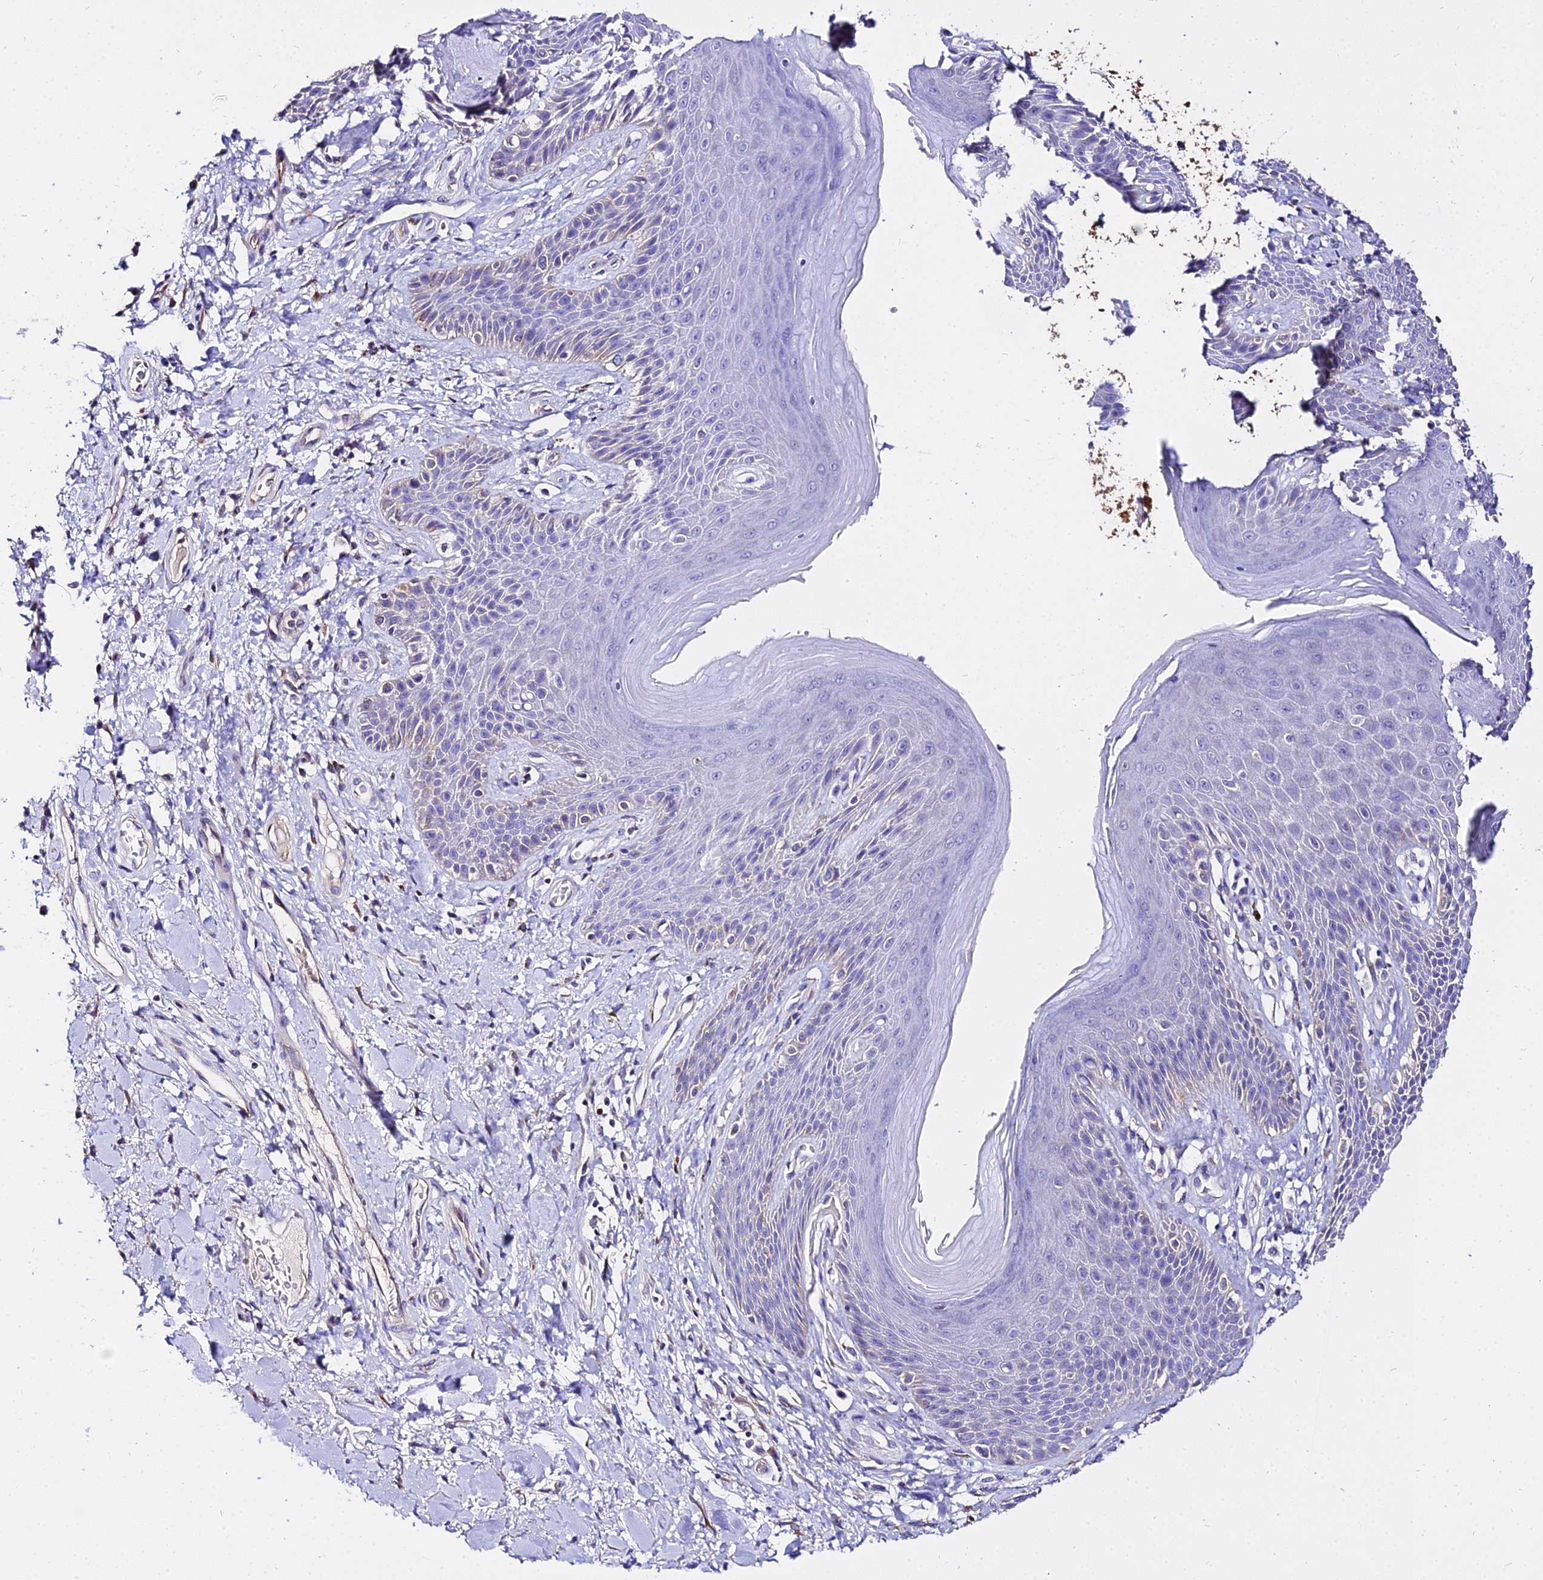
{"staining": {"intensity": "moderate", "quantity": "<25%", "location": "cytoplasmic/membranous"}, "tissue": "skin", "cell_type": "Epidermal cells", "image_type": "normal", "snomed": [{"axis": "morphology", "description": "Normal tissue, NOS"}, {"axis": "topography", "description": "Anal"}], "caption": "IHC micrograph of benign human skin stained for a protein (brown), which shows low levels of moderate cytoplasmic/membranous positivity in about <25% of epidermal cells.", "gene": "TUBA1A", "patient": {"sex": "female", "age": 89}}